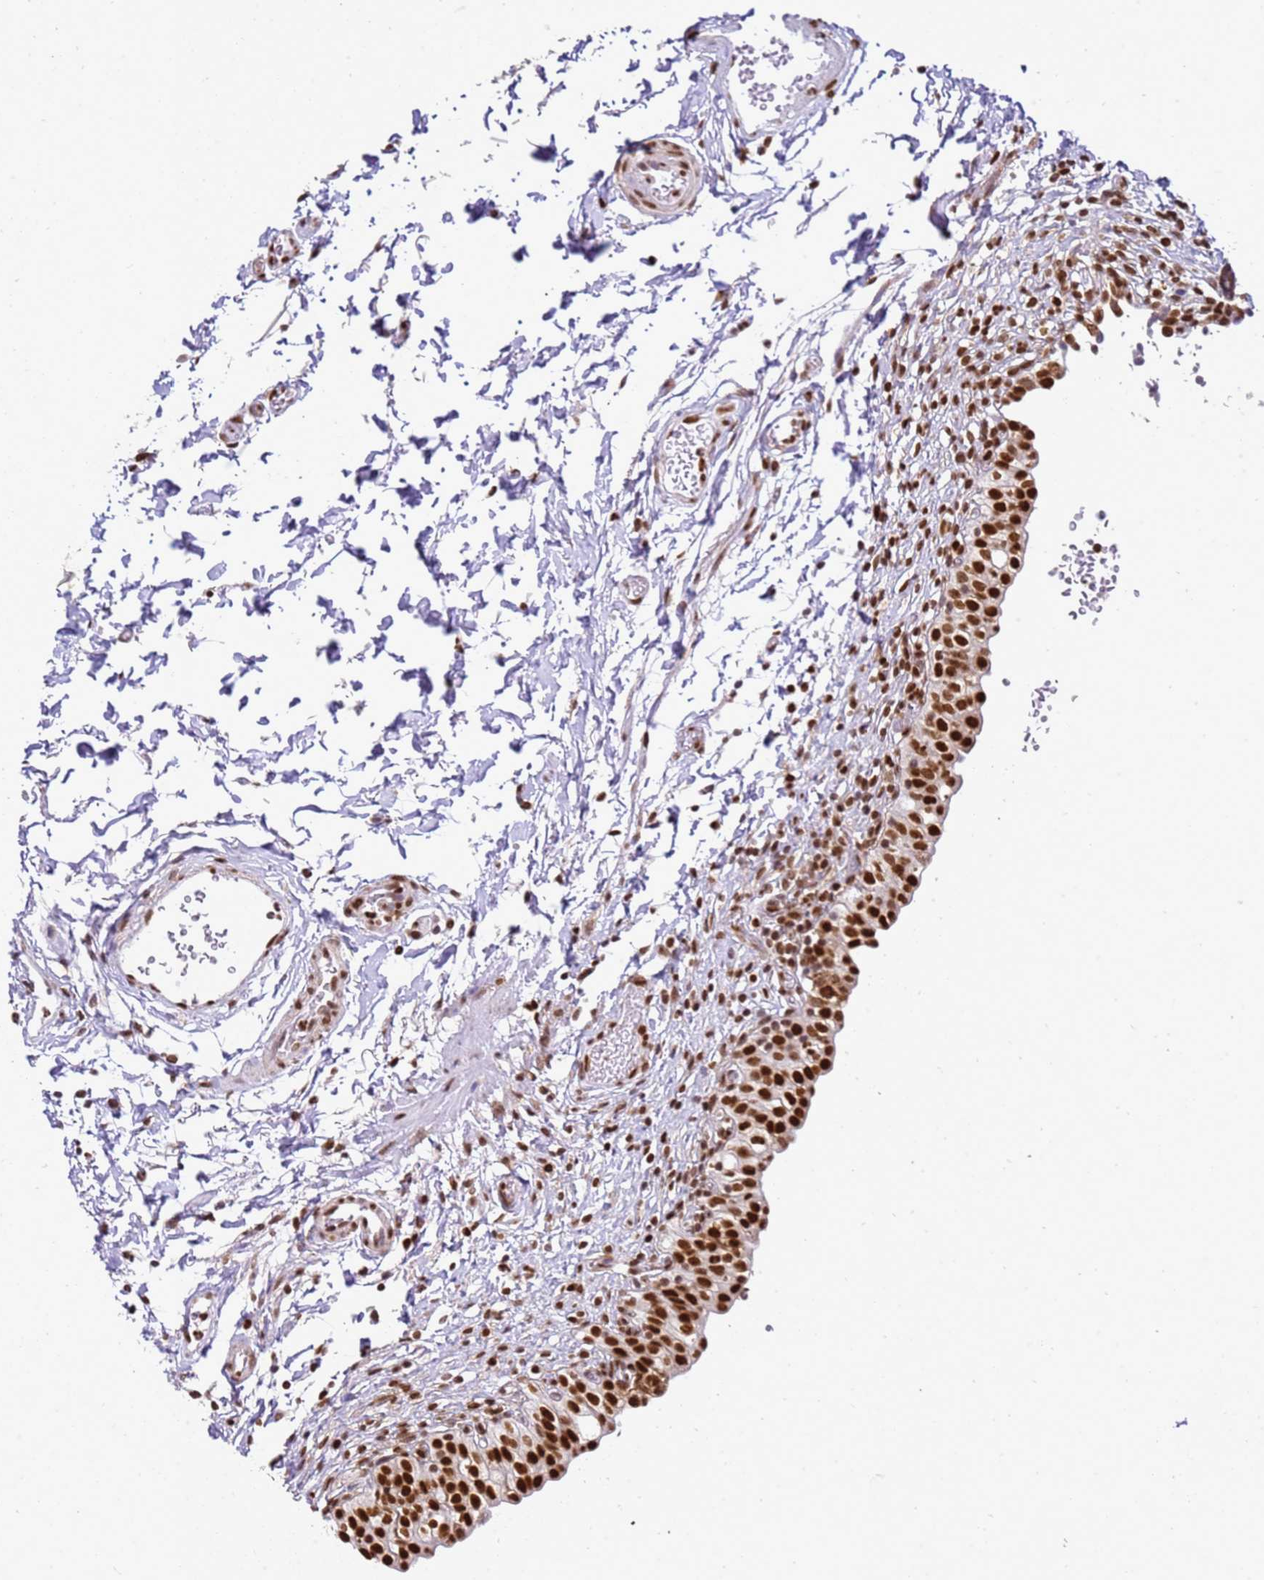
{"staining": {"intensity": "strong", "quantity": ">75%", "location": "nuclear"}, "tissue": "urinary bladder", "cell_type": "Urothelial cells", "image_type": "normal", "snomed": [{"axis": "morphology", "description": "Normal tissue, NOS"}, {"axis": "topography", "description": "Urinary bladder"}, {"axis": "topography", "description": "Peripheral nerve tissue"}], "caption": "Immunohistochemistry (IHC) histopathology image of normal urinary bladder stained for a protein (brown), which displays high levels of strong nuclear staining in about >75% of urothelial cells.", "gene": "APEX1", "patient": {"sex": "male", "age": 55}}